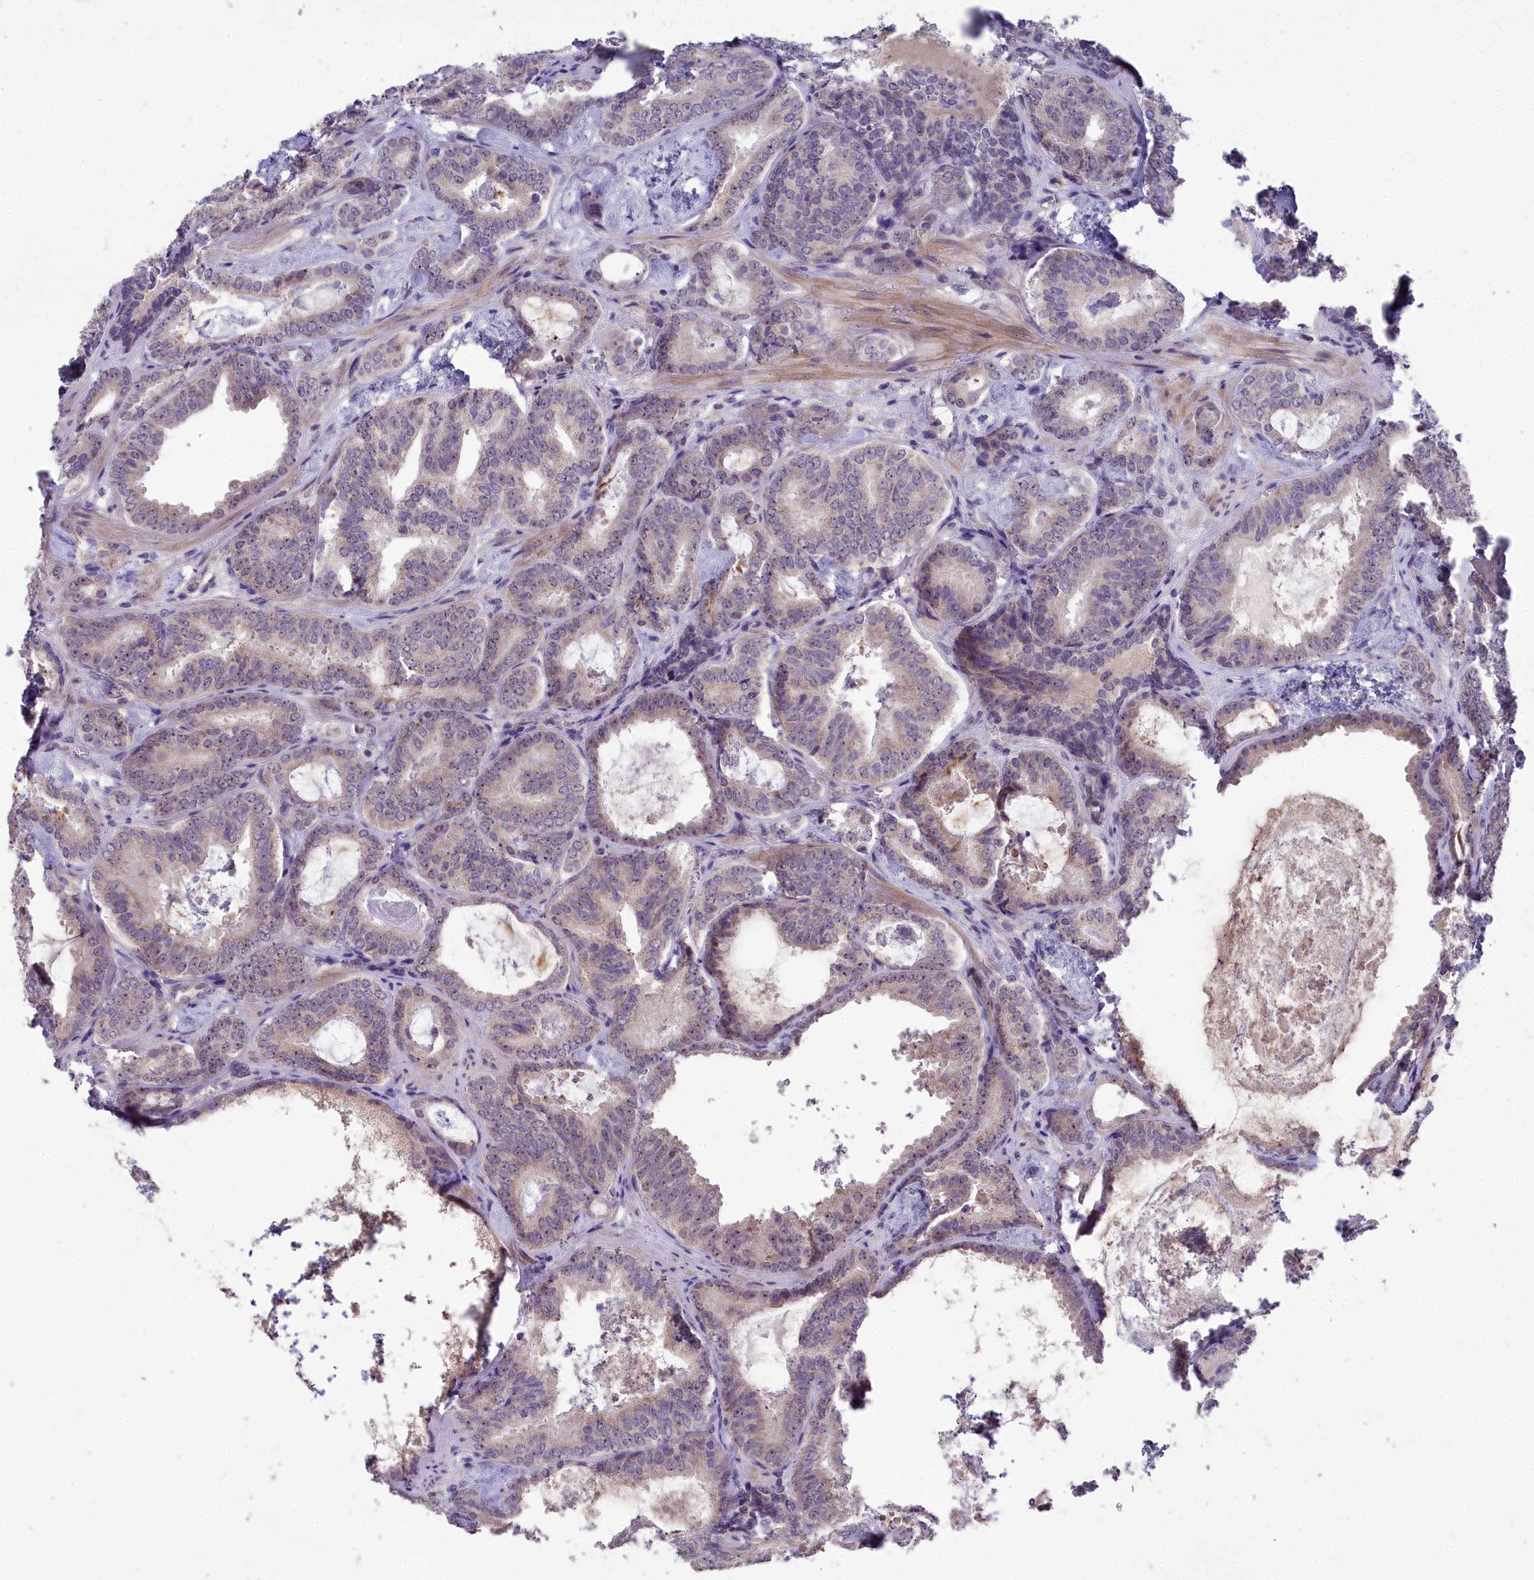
{"staining": {"intensity": "weak", "quantity": "25%-75%", "location": "nuclear"}, "tissue": "prostate cancer", "cell_type": "Tumor cells", "image_type": "cancer", "snomed": [{"axis": "morphology", "description": "Adenocarcinoma, Low grade"}, {"axis": "topography", "description": "Prostate"}], "caption": "Brown immunohistochemical staining in human adenocarcinoma (low-grade) (prostate) reveals weak nuclear positivity in about 25%-75% of tumor cells.", "gene": "ZNF333", "patient": {"sex": "male", "age": 60}}